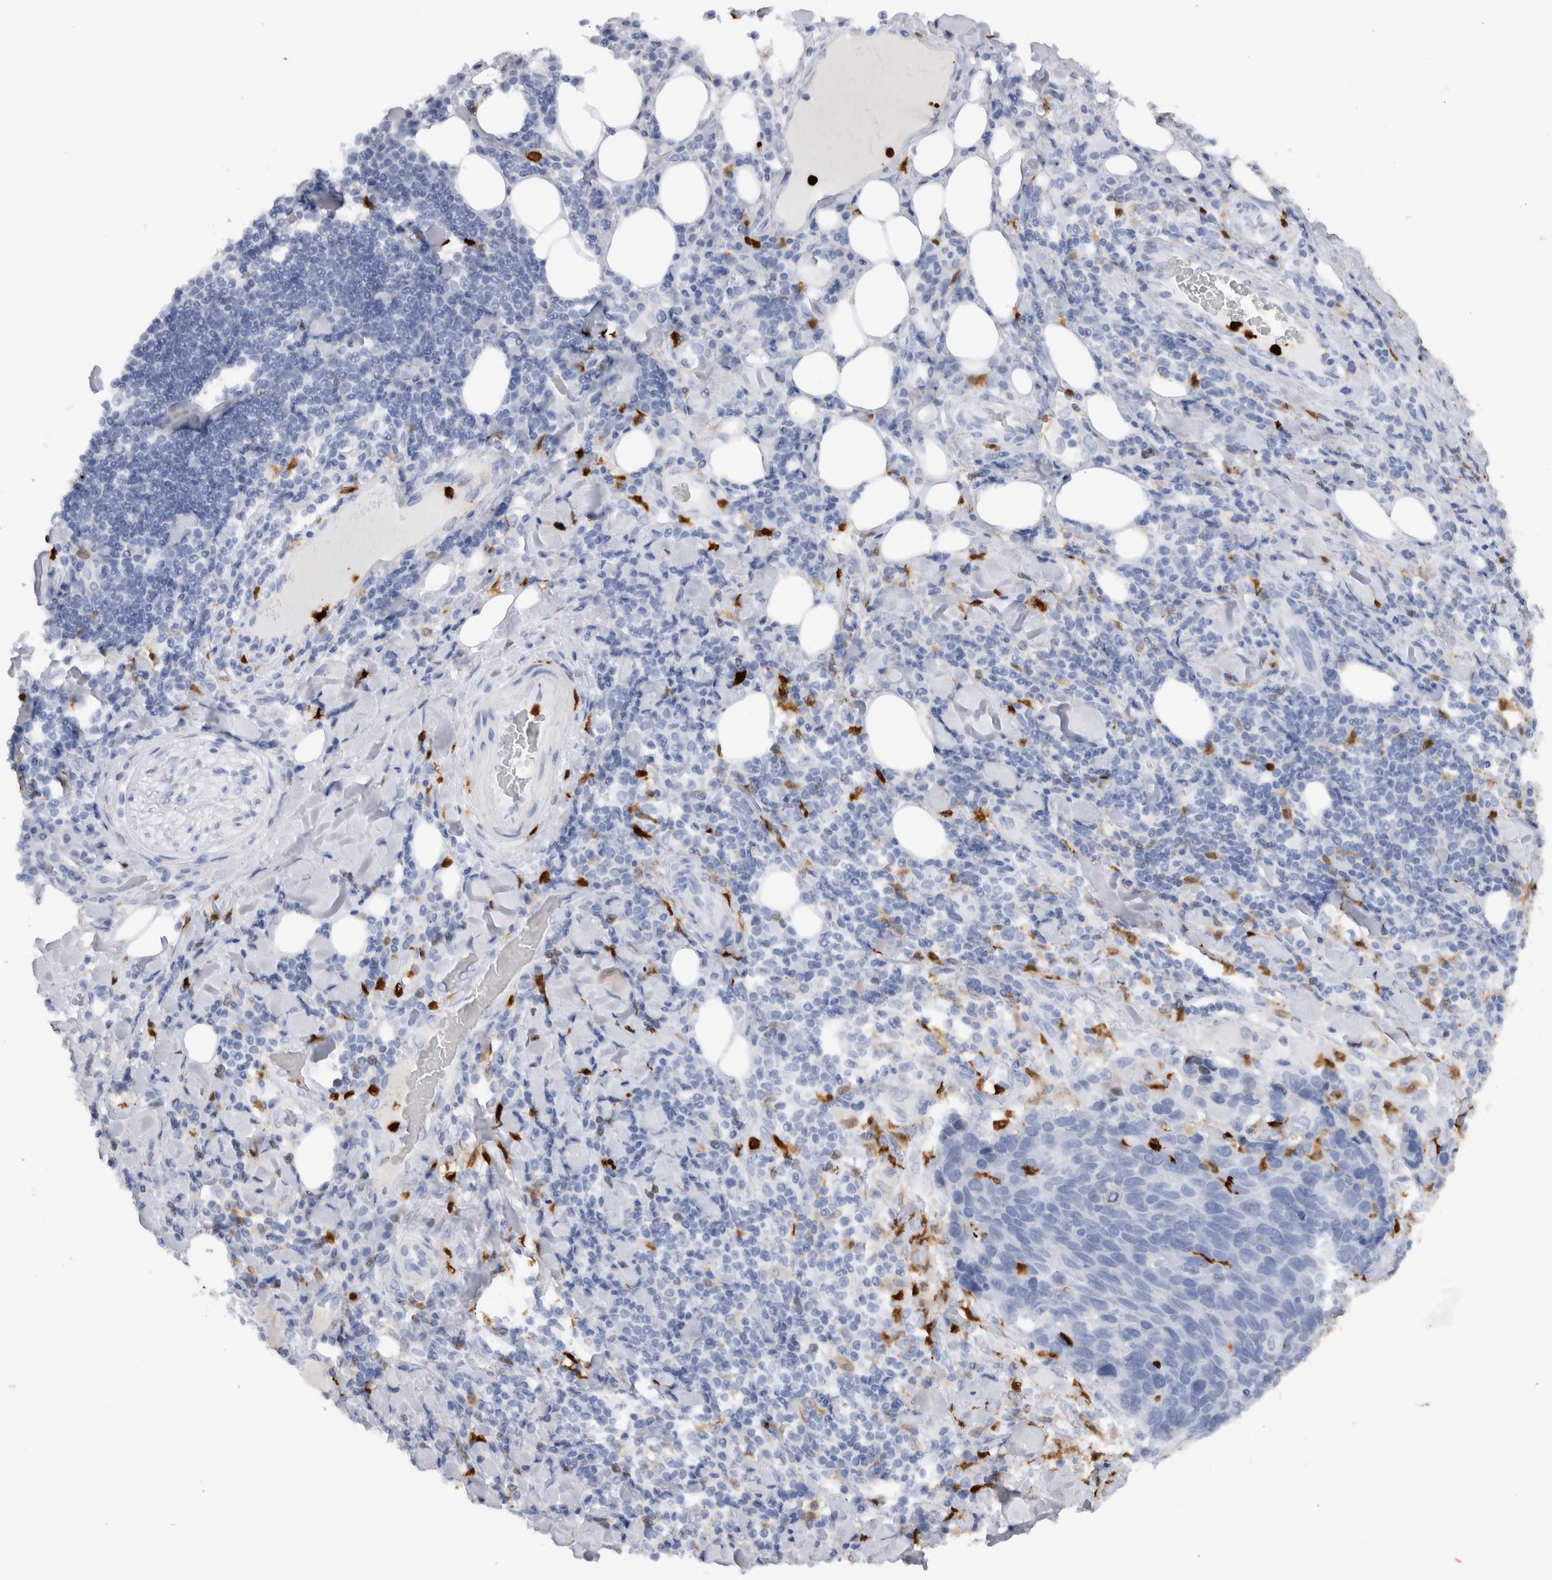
{"staining": {"intensity": "moderate", "quantity": "<25%", "location": "nuclear"}, "tissue": "lung cancer", "cell_type": "Tumor cells", "image_type": "cancer", "snomed": [{"axis": "morphology", "description": "Squamous cell carcinoma, NOS"}, {"axis": "topography", "description": "Lung"}], "caption": "Immunohistochemical staining of human lung cancer (squamous cell carcinoma) exhibits low levels of moderate nuclear protein positivity in approximately <25% of tumor cells.", "gene": "S100A8", "patient": {"sex": "male", "age": 66}}